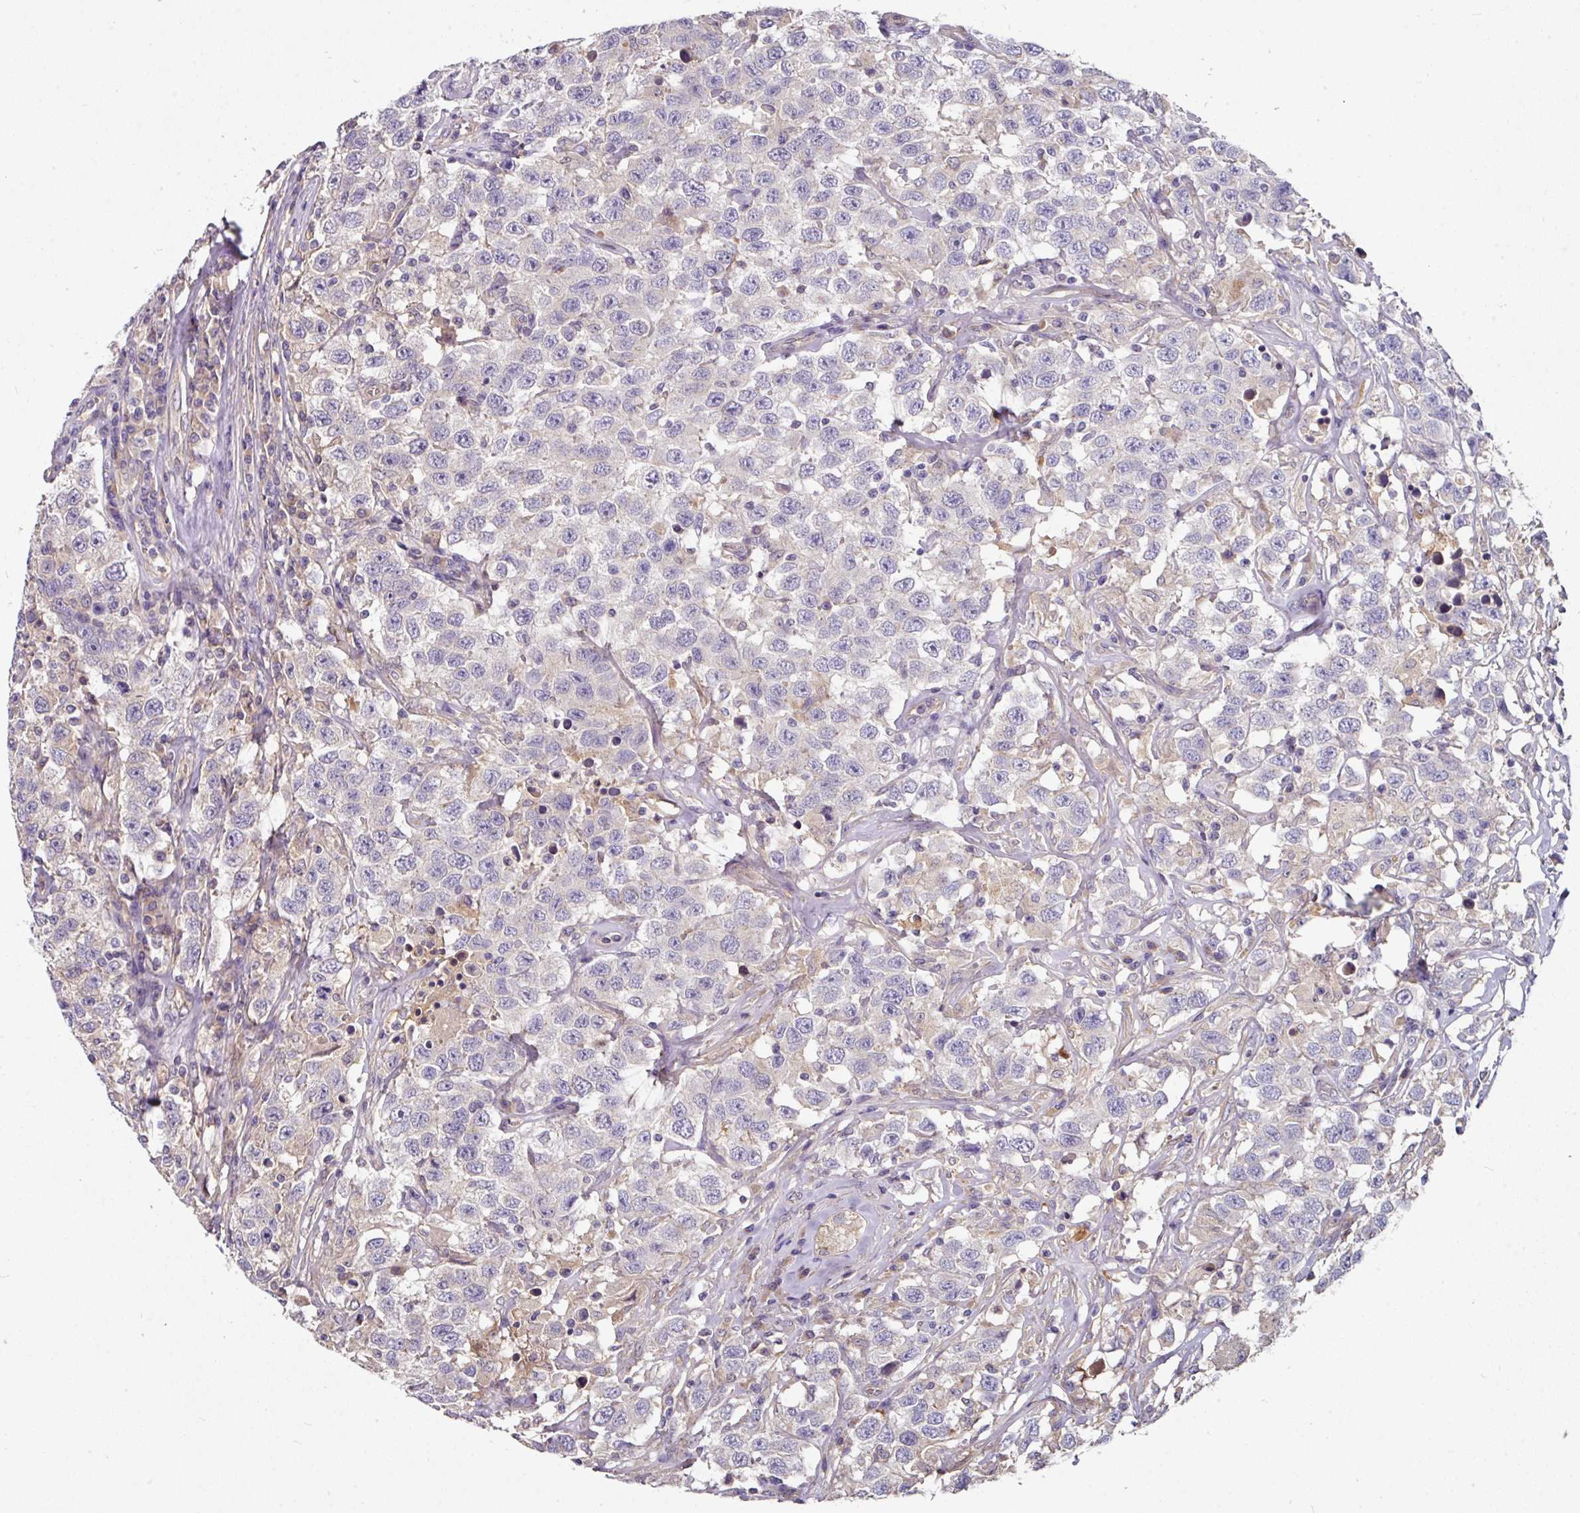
{"staining": {"intensity": "negative", "quantity": "none", "location": "none"}, "tissue": "testis cancer", "cell_type": "Tumor cells", "image_type": "cancer", "snomed": [{"axis": "morphology", "description": "Seminoma, NOS"}, {"axis": "topography", "description": "Testis"}], "caption": "There is no significant expression in tumor cells of seminoma (testis).", "gene": "C4orf48", "patient": {"sex": "male", "age": 41}}